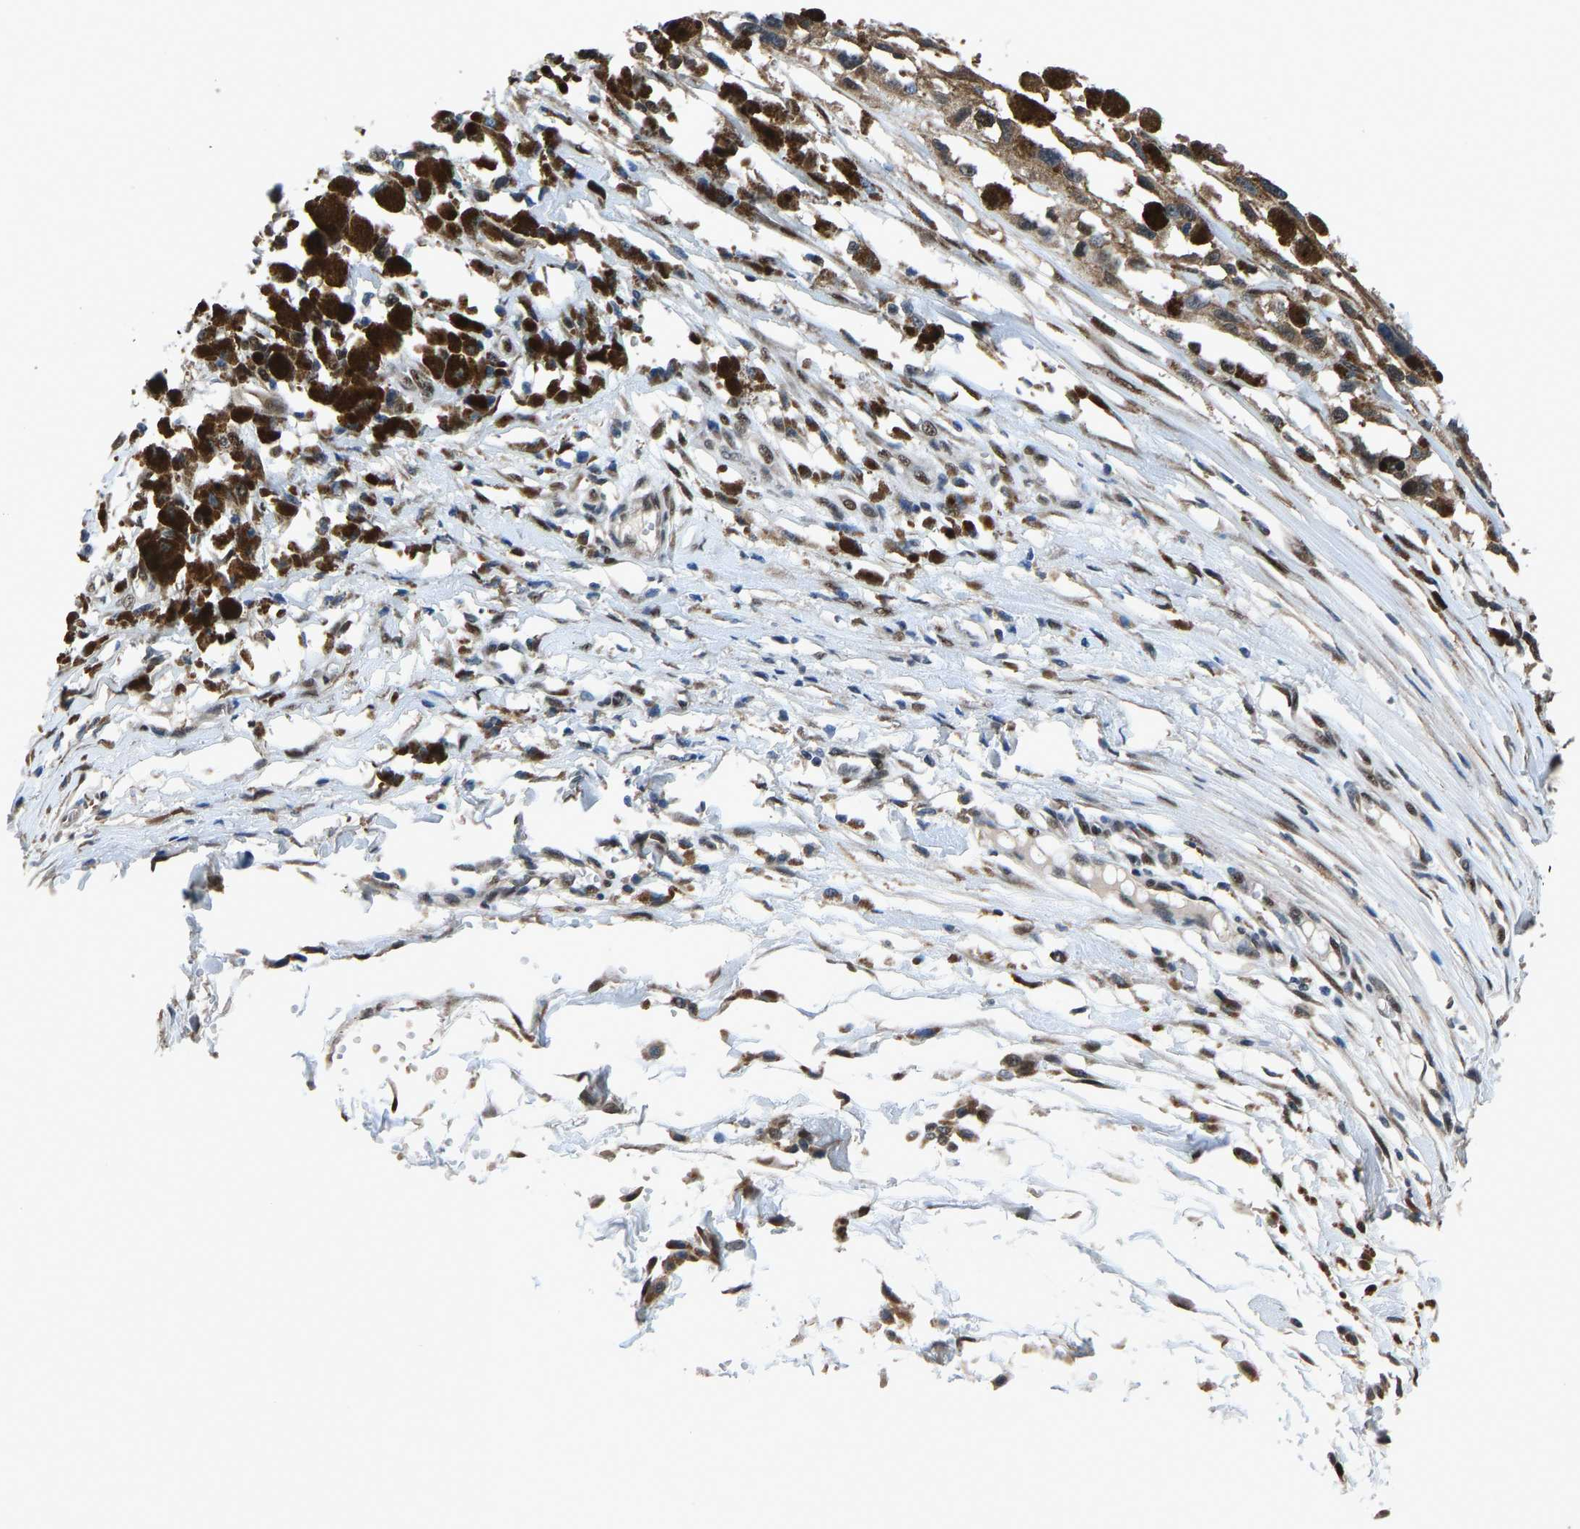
{"staining": {"intensity": "weak", "quantity": ">75%", "location": "cytoplasmic/membranous,nuclear"}, "tissue": "melanoma", "cell_type": "Tumor cells", "image_type": "cancer", "snomed": [{"axis": "morphology", "description": "Malignant melanoma, Metastatic site"}, {"axis": "topography", "description": "Lymph node"}], "caption": "Human melanoma stained with a protein marker displays weak staining in tumor cells.", "gene": "FOS", "patient": {"sex": "male", "age": 59}}